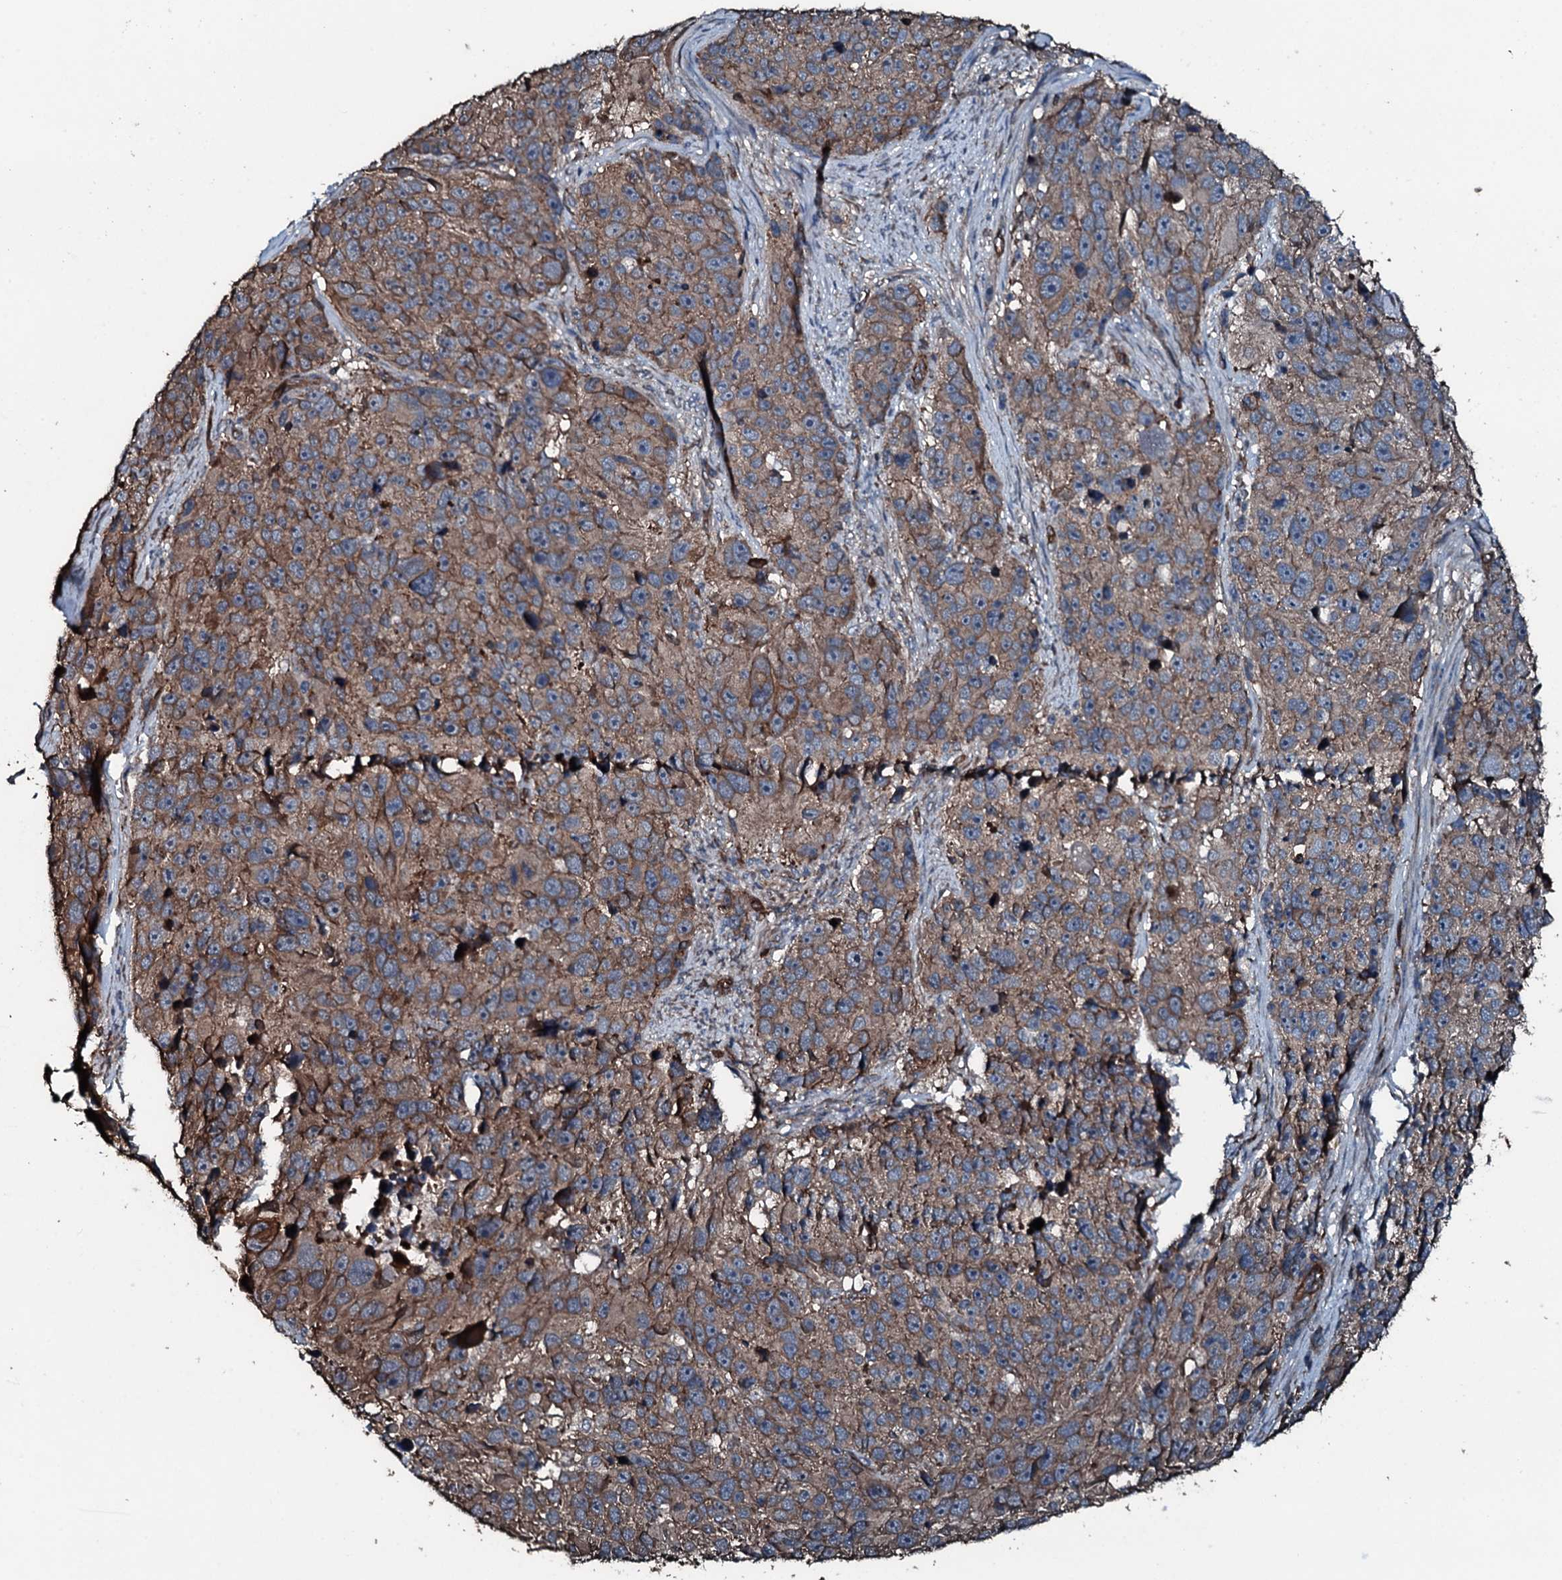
{"staining": {"intensity": "moderate", "quantity": ">75%", "location": "cytoplasmic/membranous"}, "tissue": "melanoma", "cell_type": "Tumor cells", "image_type": "cancer", "snomed": [{"axis": "morphology", "description": "Malignant melanoma, NOS"}, {"axis": "topography", "description": "Skin"}], "caption": "IHC photomicrograph of malignant melanoma stained for a protein (brown), which reveals medium levels of moderate cytoplasmic/membranous expression in about >75% of tumor cells.", "gene": "SLC25A38", "patient": {"sex": "male", "age": 84}}